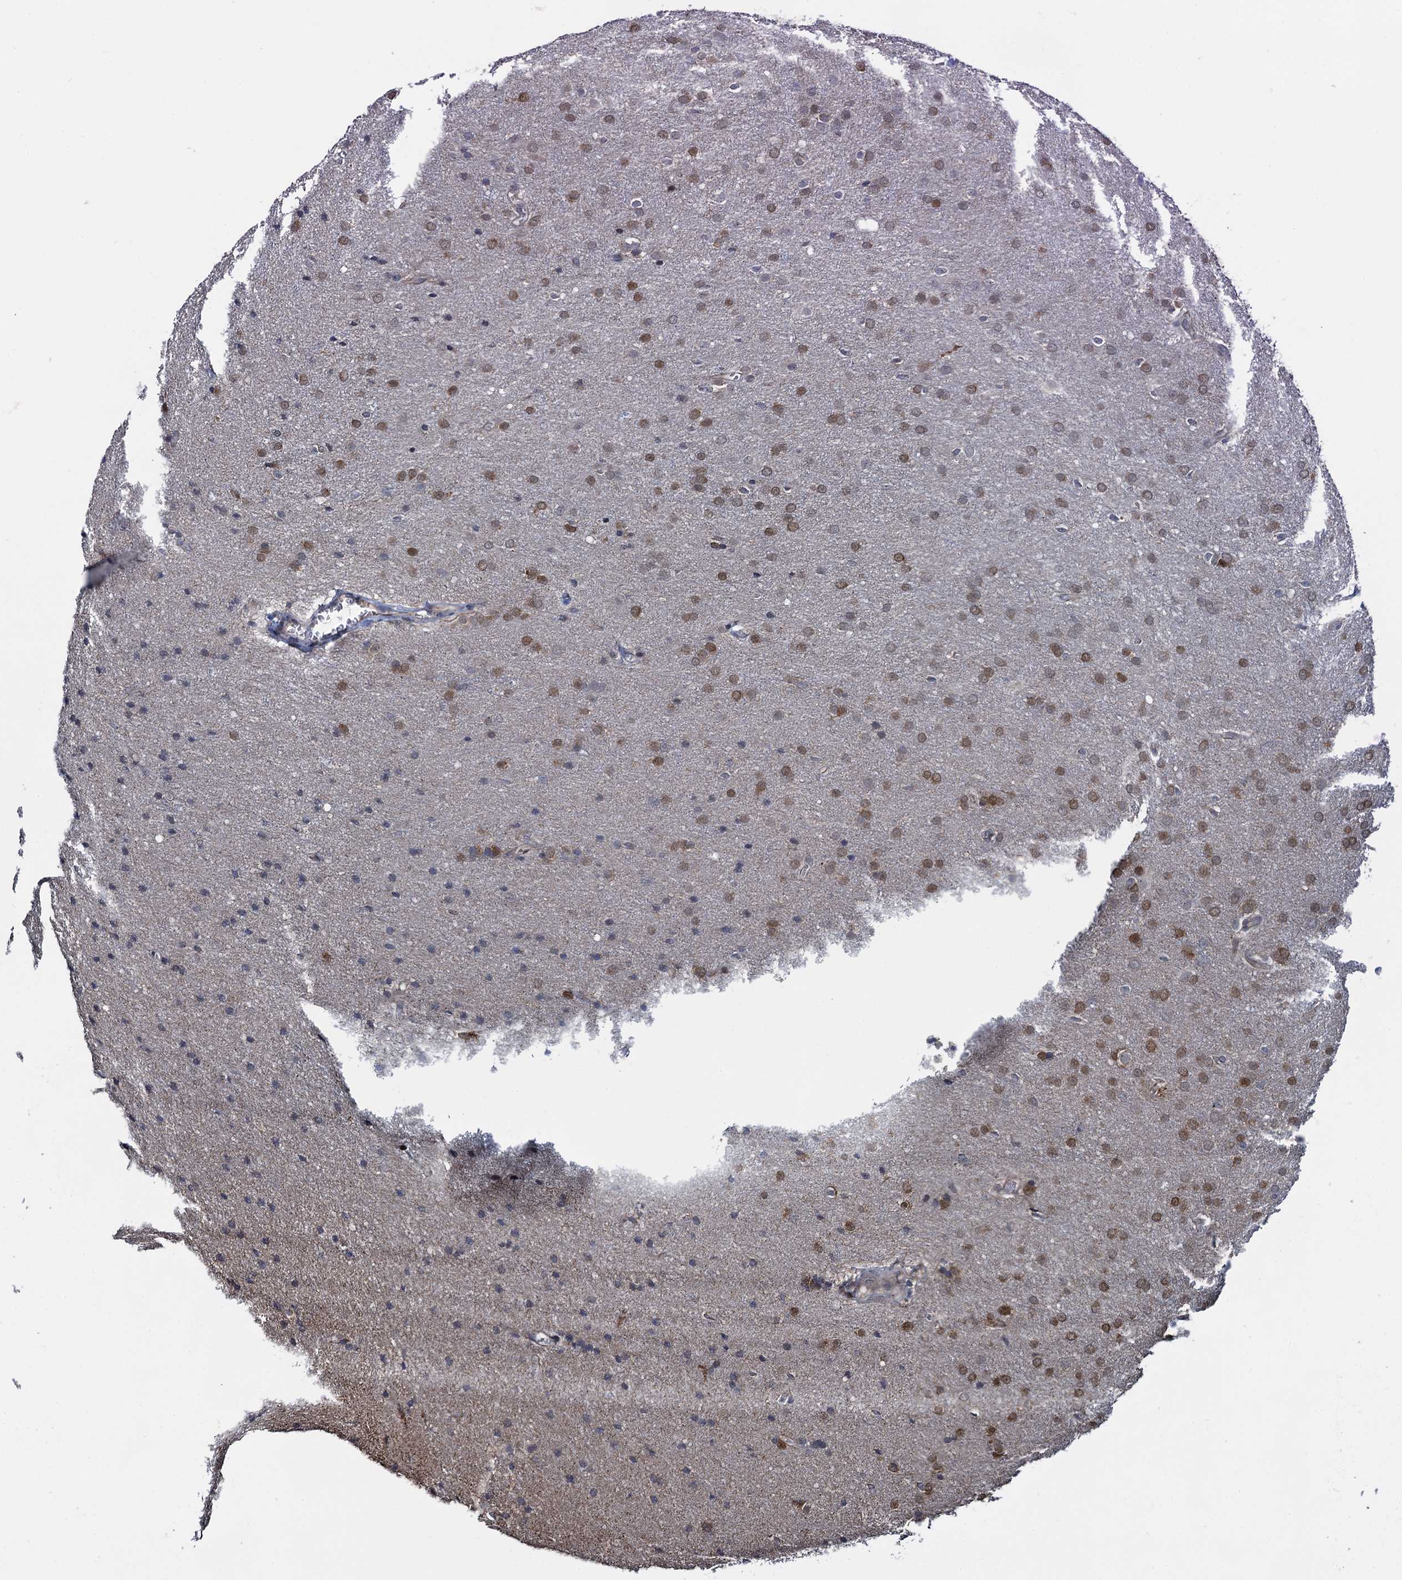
{"staining": {"intensity": "moderate", "quantity": ">75%", "location": "cytoplasmic/membranous,nuclear"}, "tissue": "glioma", "cell_type": "Tumor cells", "image_type": "cancer", "snomed": [{"axis": "morphology", "description": "Glioma, malignant, Low grade"}, {"axis": "topography", "description": "Brain"}], "caption": "The immunohistochemical stain labels moderate cytoplasmic/membranous and nuclear expression in tumor cells of glioma tissue.", "gene": "CCDC102A", "patient": {"sex": "female", "age": 32}}